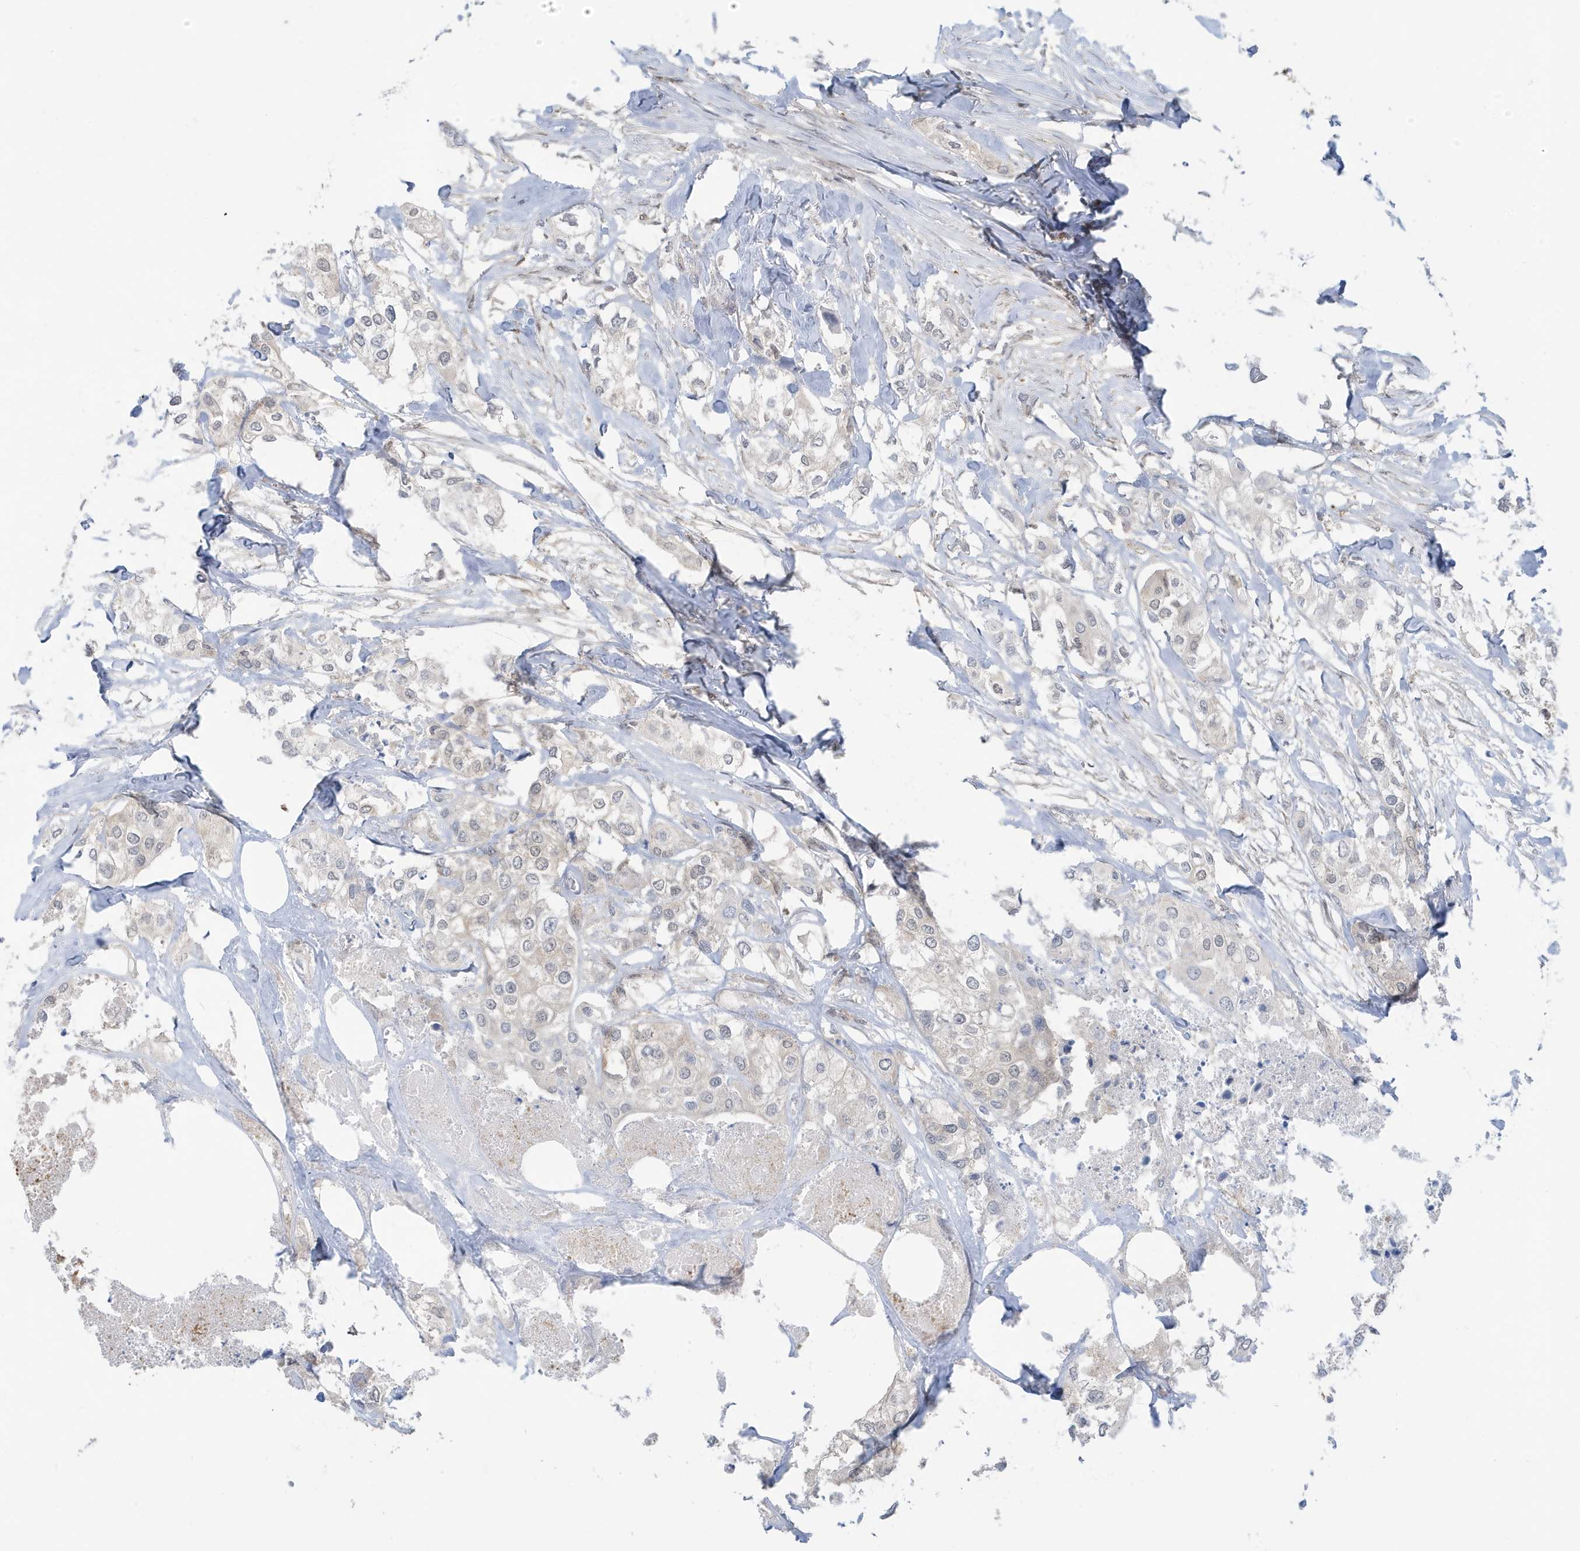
{"staining": {"intensity": "negative", "quantity": "none", "location": "none"}, "tissue": "urothelial cancer", "cell_type": "Tumor cells", "image_type": "cancer", "snomed": [{"axis": "morphology", "description": "Urothelial carcinoma, High grade"}, {"axis": "topography", "description": "Urinary bladder"}], "caption": "IHC photomicrograph of urothelial cancer stained for a protein (brown), which demonstrates no staining in tumor cells.", "gene": "OGA", "patient": {"sex": "male", "age": 64}}